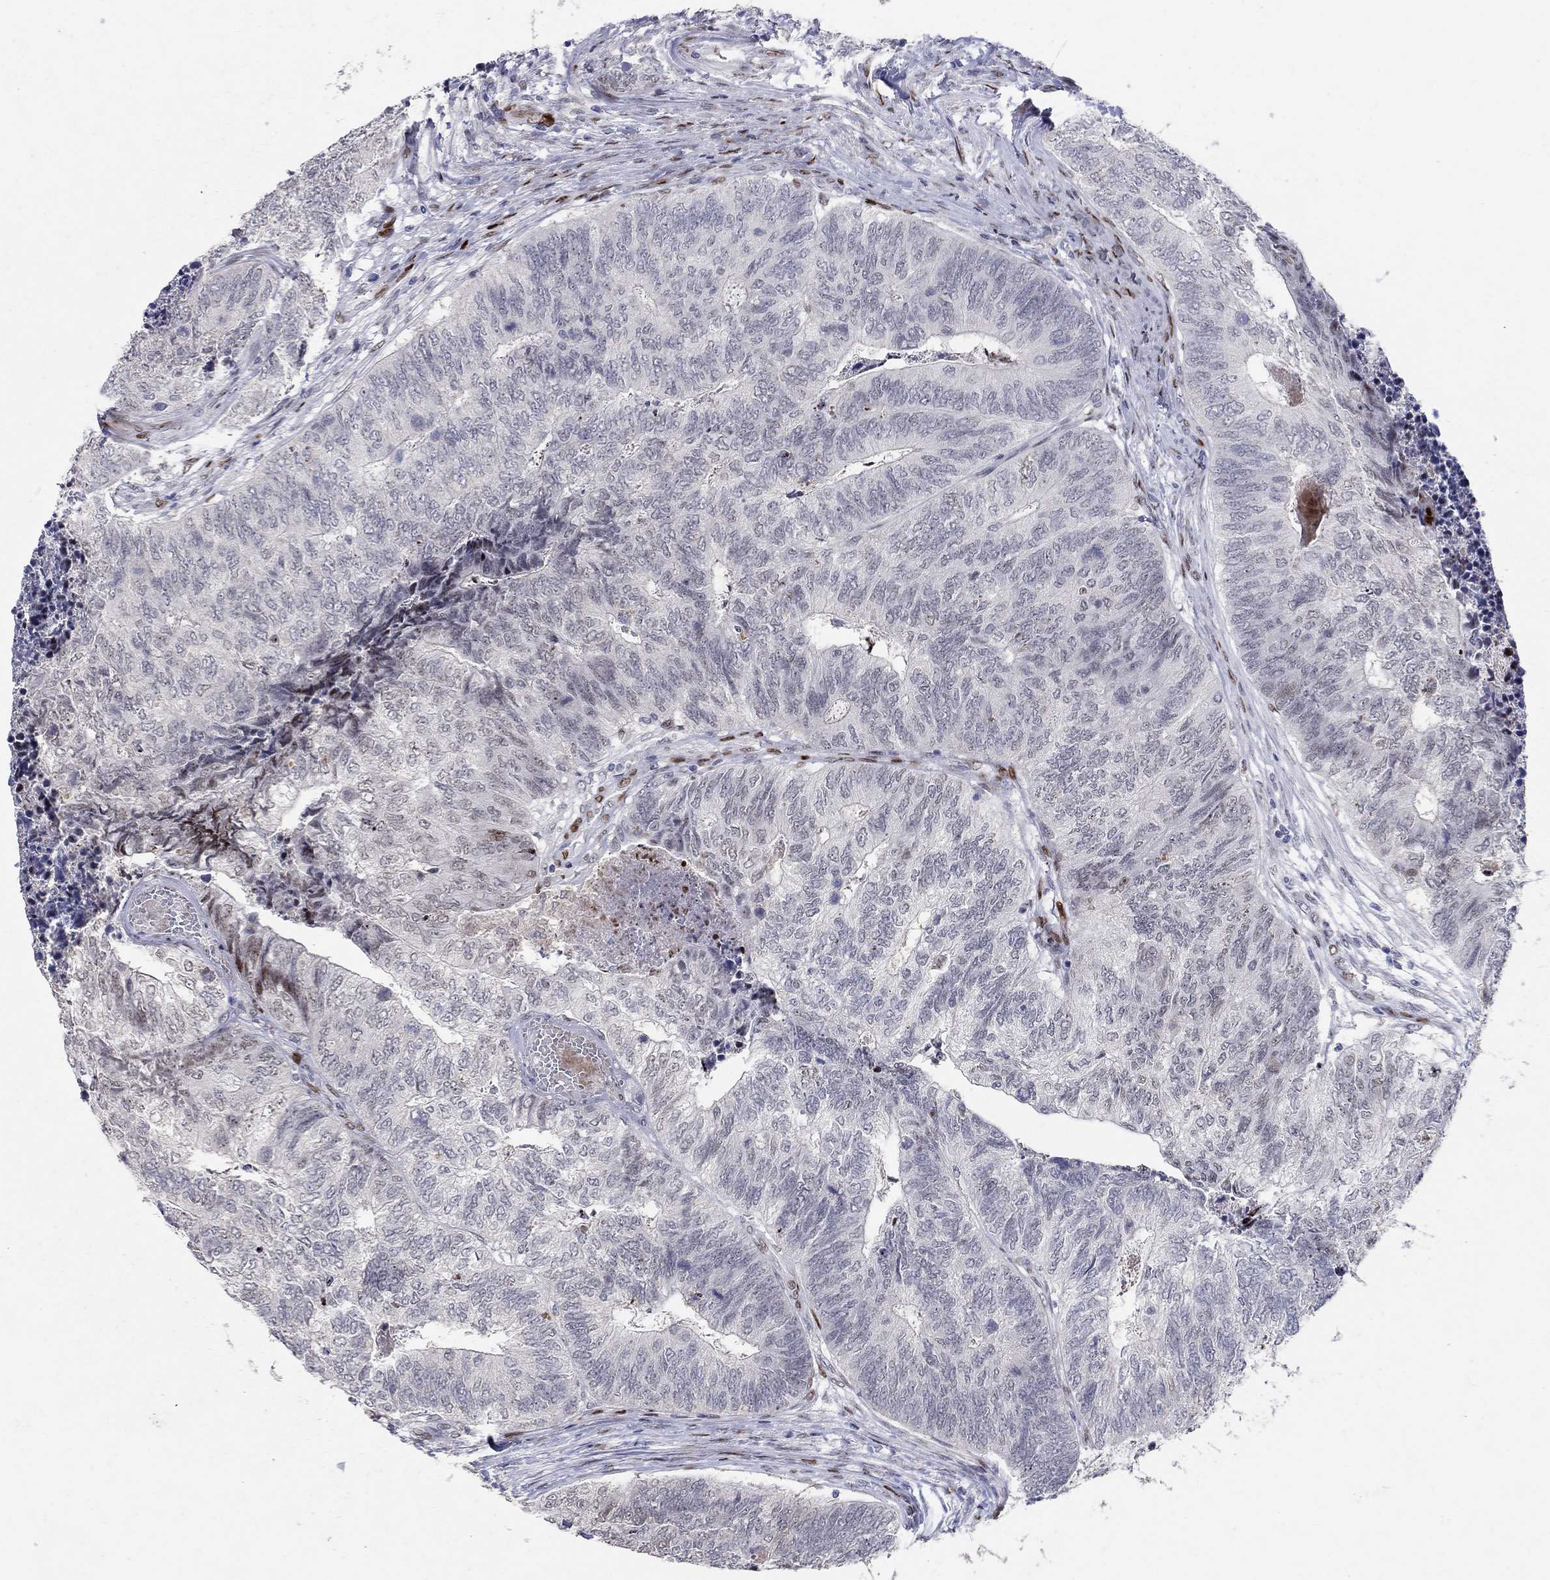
{"staining": {"intensity": "weak", "quantity": "<25%", "location": "nuclear"}, "tissue": "colorectal cancer", "cell_type": "Tumor cells", "image_type": "cancer", "snomed": [{"axis": "morphology", "description": "Adenocarcinoma, NOS"}, {"axis": "topography", "description": "Colon"}], "caption": "This is an IHC micrograph of human colorectal cancer. There is no expression in tumor cells.", "gene": "RAPGEF5", "patient": {"sex": "female", "age": 67}}